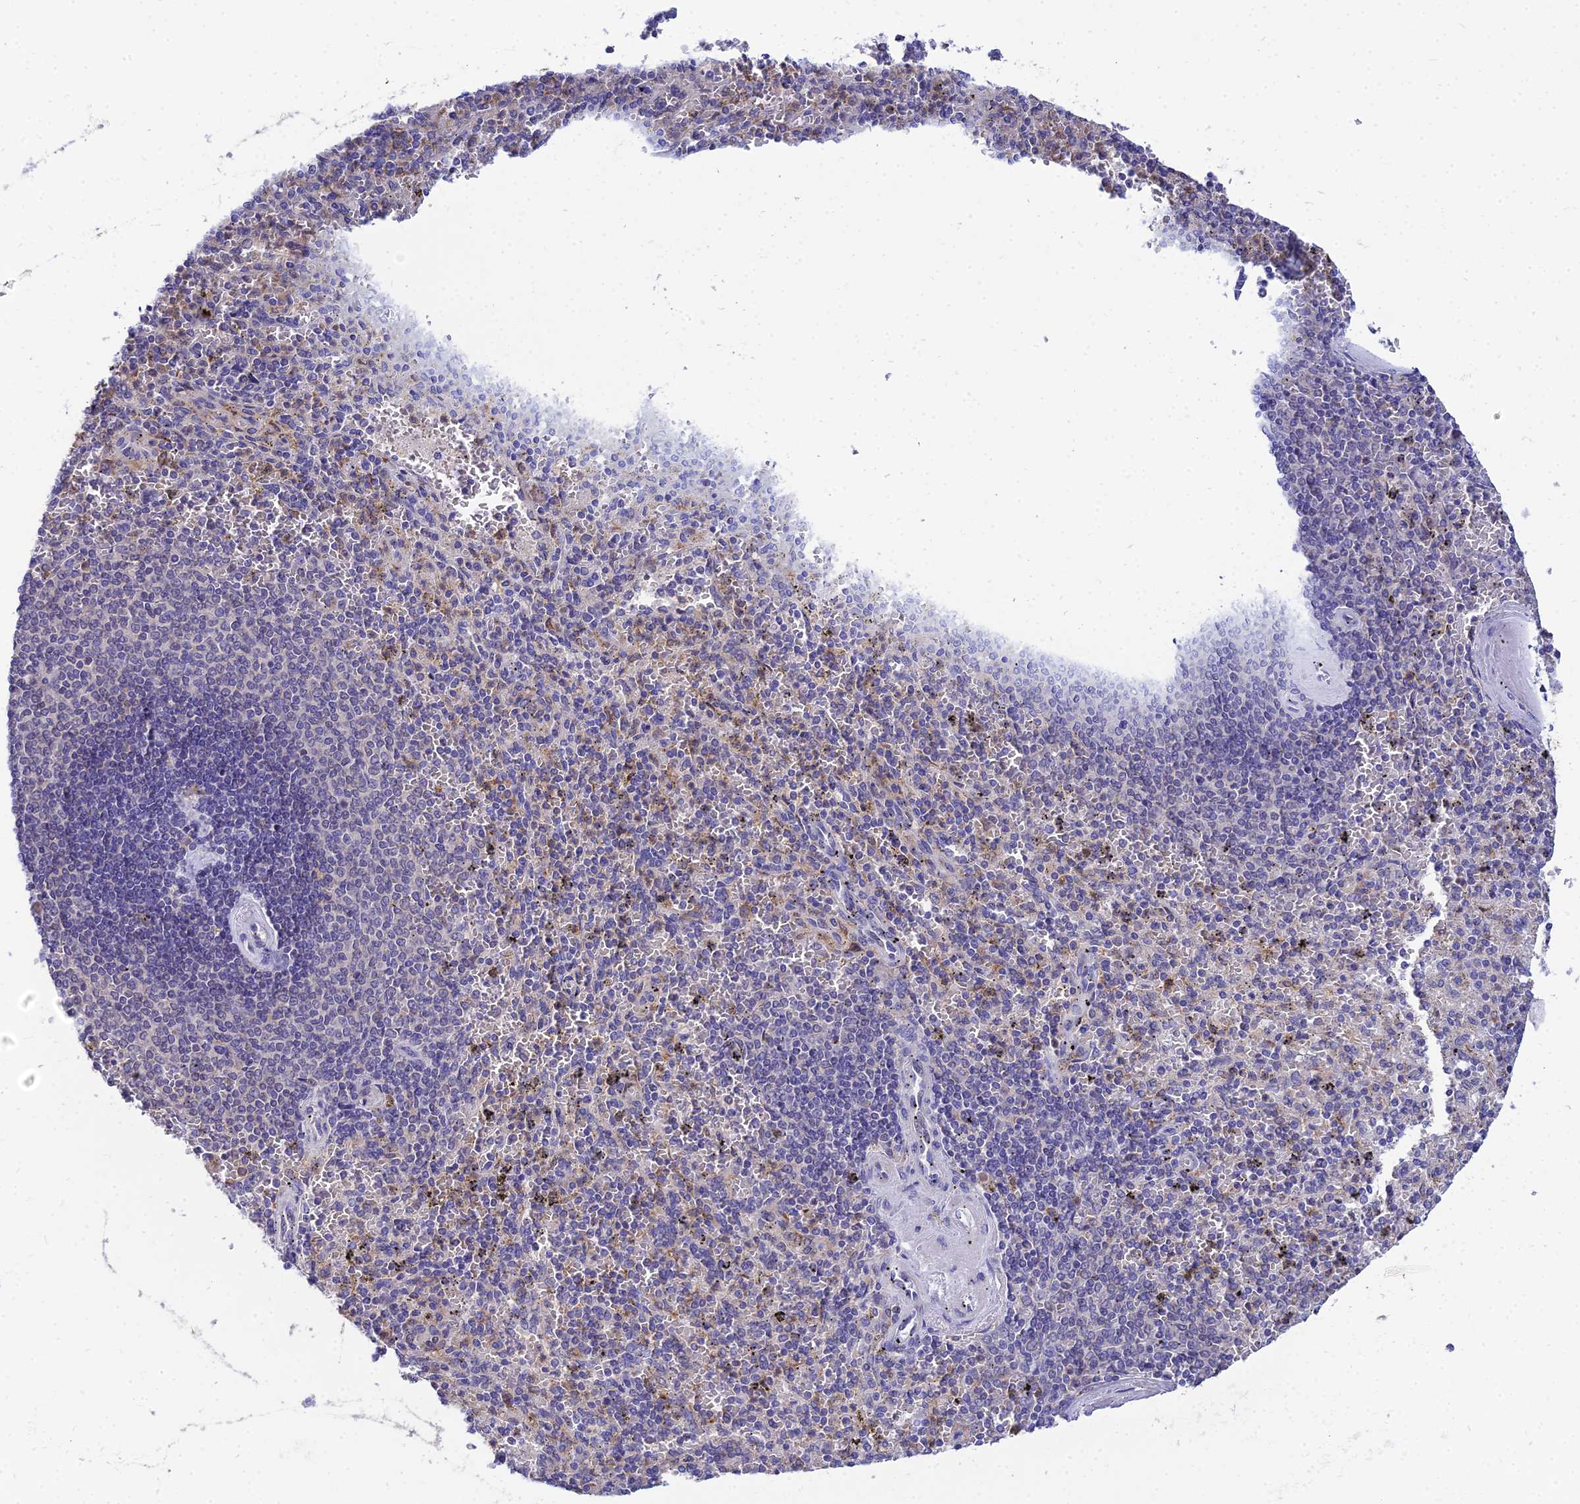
{"staining": {"intensity": "moderate", "quantity": "<25%", "location": "cytoplasmic/membranous"}, "tissue": "spleen", "cell_type": "Cells in red pulp", "image_type": "normal", "snomed": [{"axis": "morphology", "description": "Normal tissue, NOS"}, {"axis": "topography", "description": "Spleen"}], "caption": "Immunohistochemistry staining of benign spleen, which reveals low levels of moderate cytoplasmic/membranous expression in about <25% of cells in red pulp indicating moderate cytoplasmic/membranous protein positivity. The staining was performed using DAB (3,3'-diaminobenzidine) (brown) for protein detection and nuclei were counterstained in hematoxylin (blue).", "gene": "ARL8A", "patient": {"sex": "male", "age": 82}}